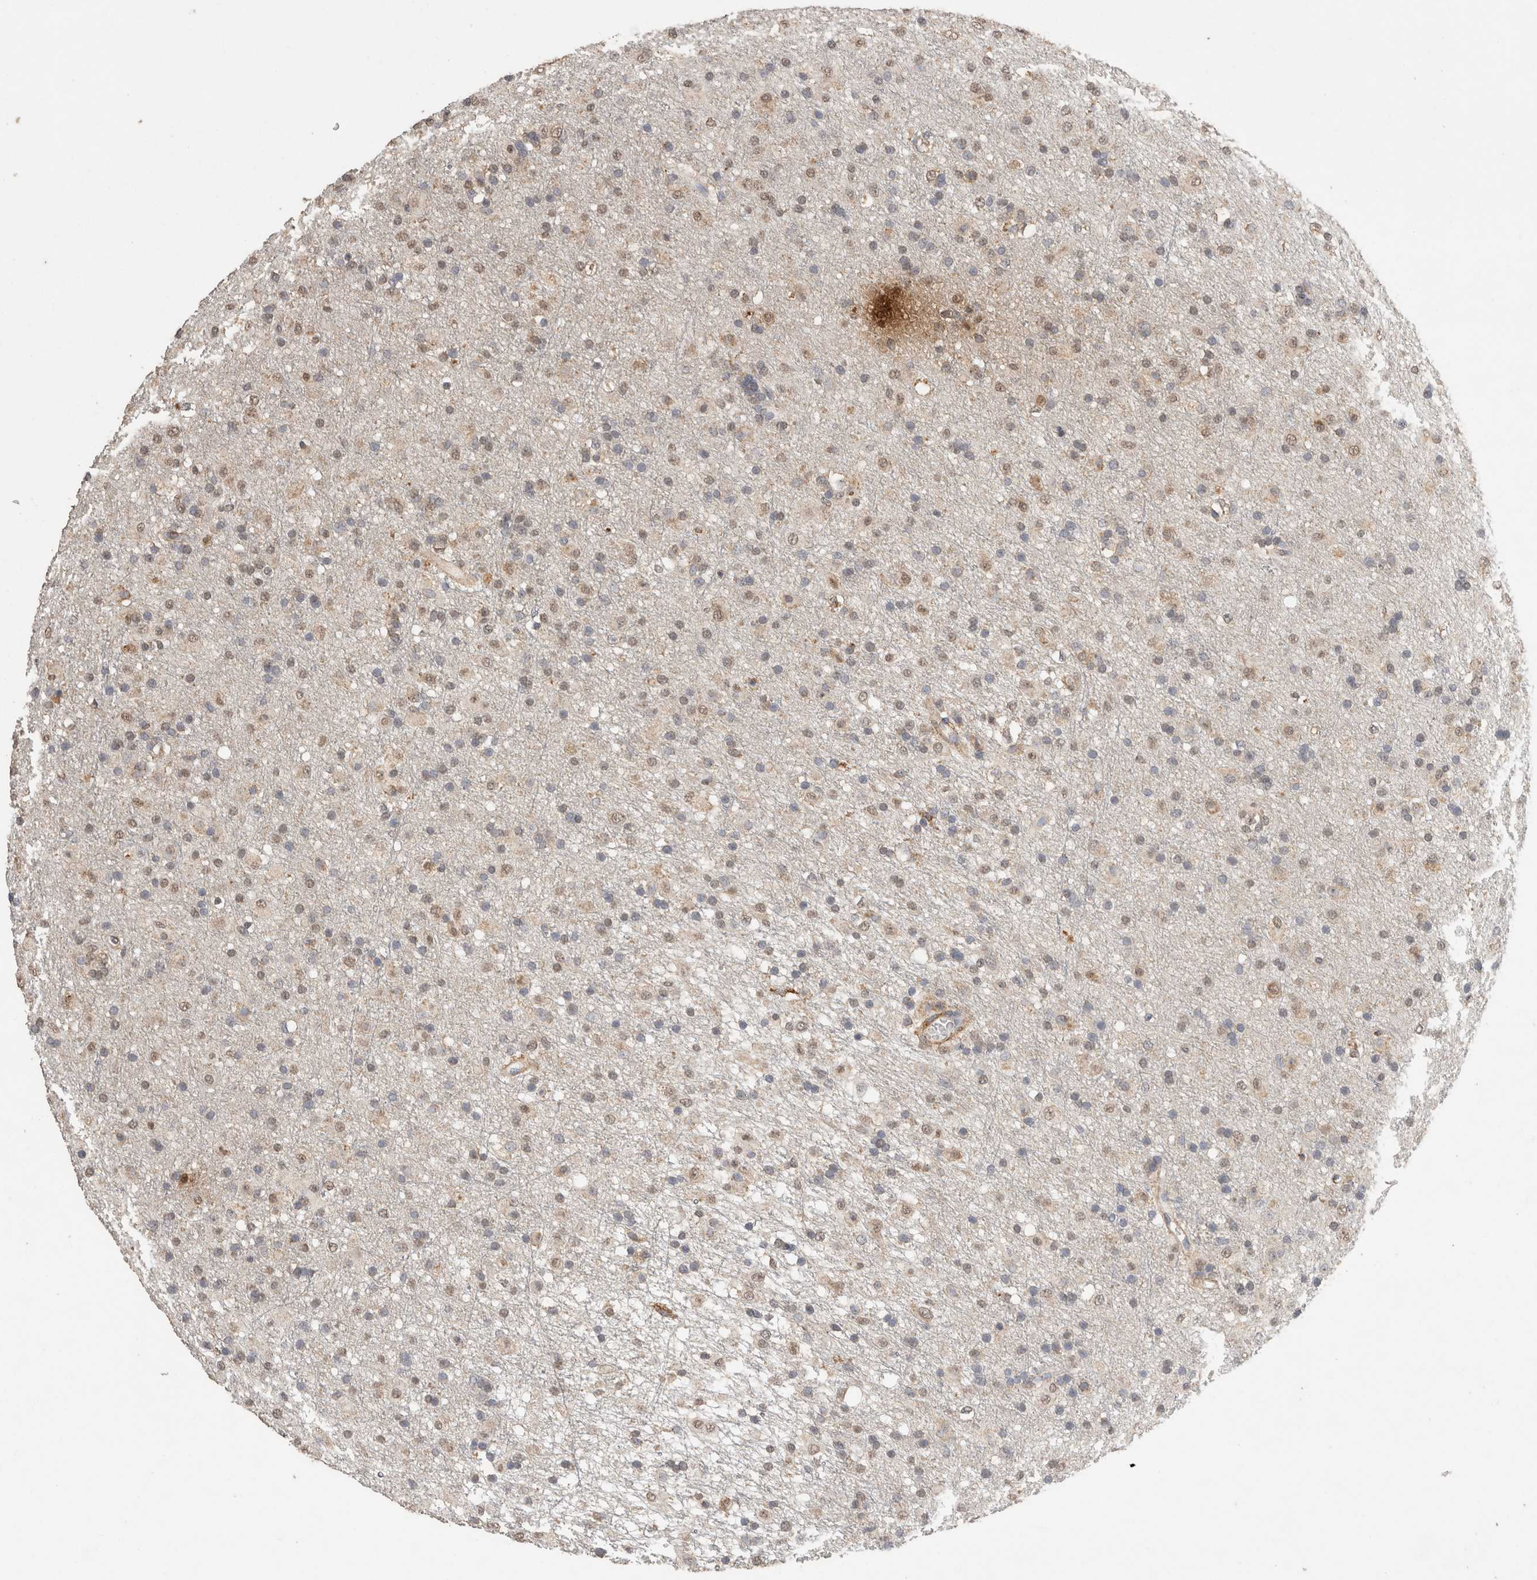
{"staining": {"intensity": "weak", "quantity": "25%-75%", "location": "cytoplasmic/membranous,nuclear"}, "tissue": "glioma", "cell_type": "Tumor cells", "image_type": "cancer", "snomed": [{"axis": "morphology", "description": "Glioma, malignant, Low grade"}, {"axis": "topography", "description": "Brain"}], "caption": "Immunohistochemistry of glioma shows low levels of weak cytoplasmic/membranous and nuclear expression in about 25%-75% of tumor cells. The staining was performed using DAB to visualize the protein expression in brown, while the nuclei were stained in blue with hematoxylin (Magnification: 20x).", "gene": "C1QTNF5", "patient": {"sex": "male", "age": 65}}